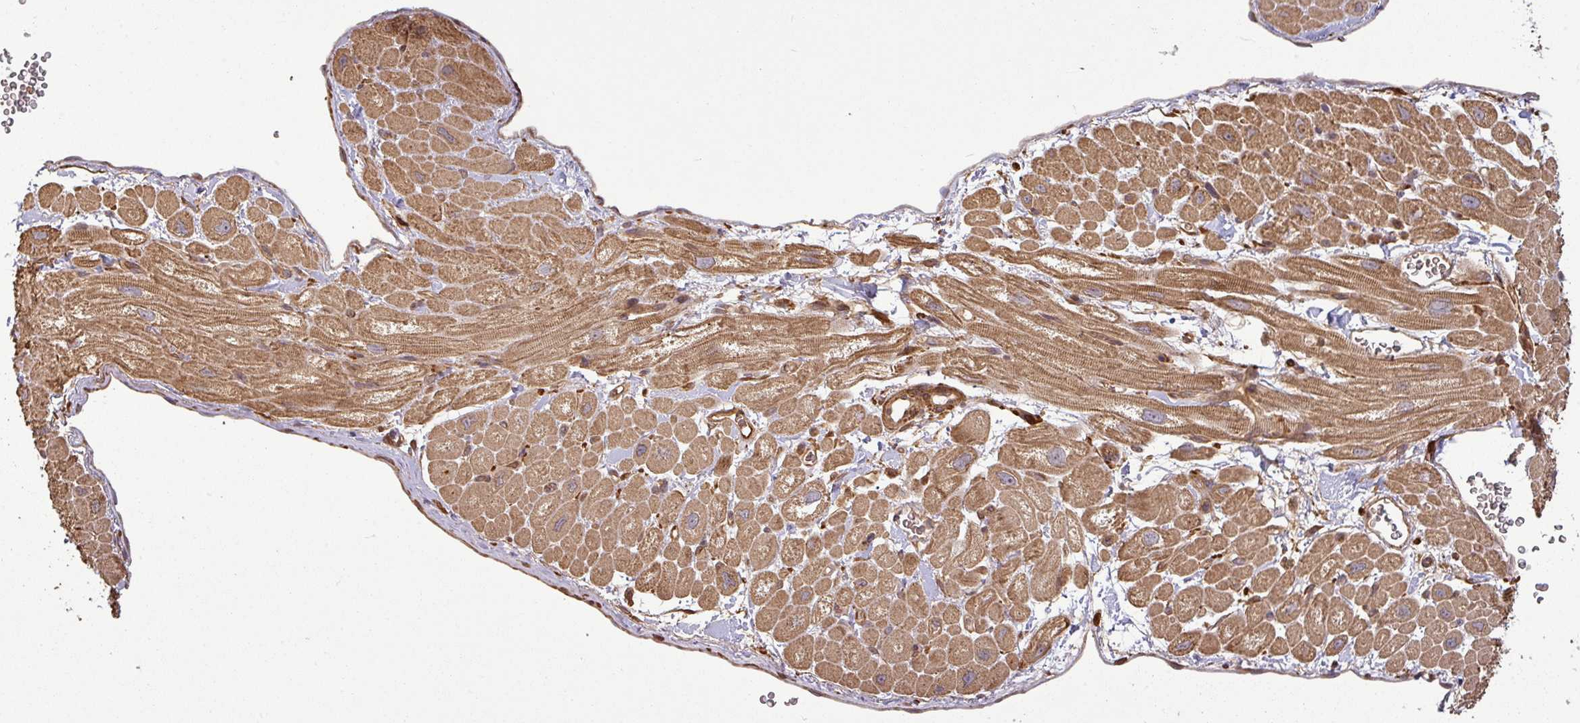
{"staining": {"intensity": "moderate", "quantity": ">75%", "location": "cytoplasmic/membranous"}, "tissue": "heart muscle", "cell_type": "Cardiomyocytes", "image_type": "normal", "snomed": [{"axis": "morphology", "description": "Normal tissue, NOS"}, {"axis": "topography", "description": "Heart"}], "caption": "Immunohistochemistry (DAB) staining of unremarkable heart muscle exhibits moderate cytoplasmic/membranous protein expression in about >75% of cardiomyocytes.", "gene": "MAP3K6", "patient": {"sex": "male", "age": 65}}